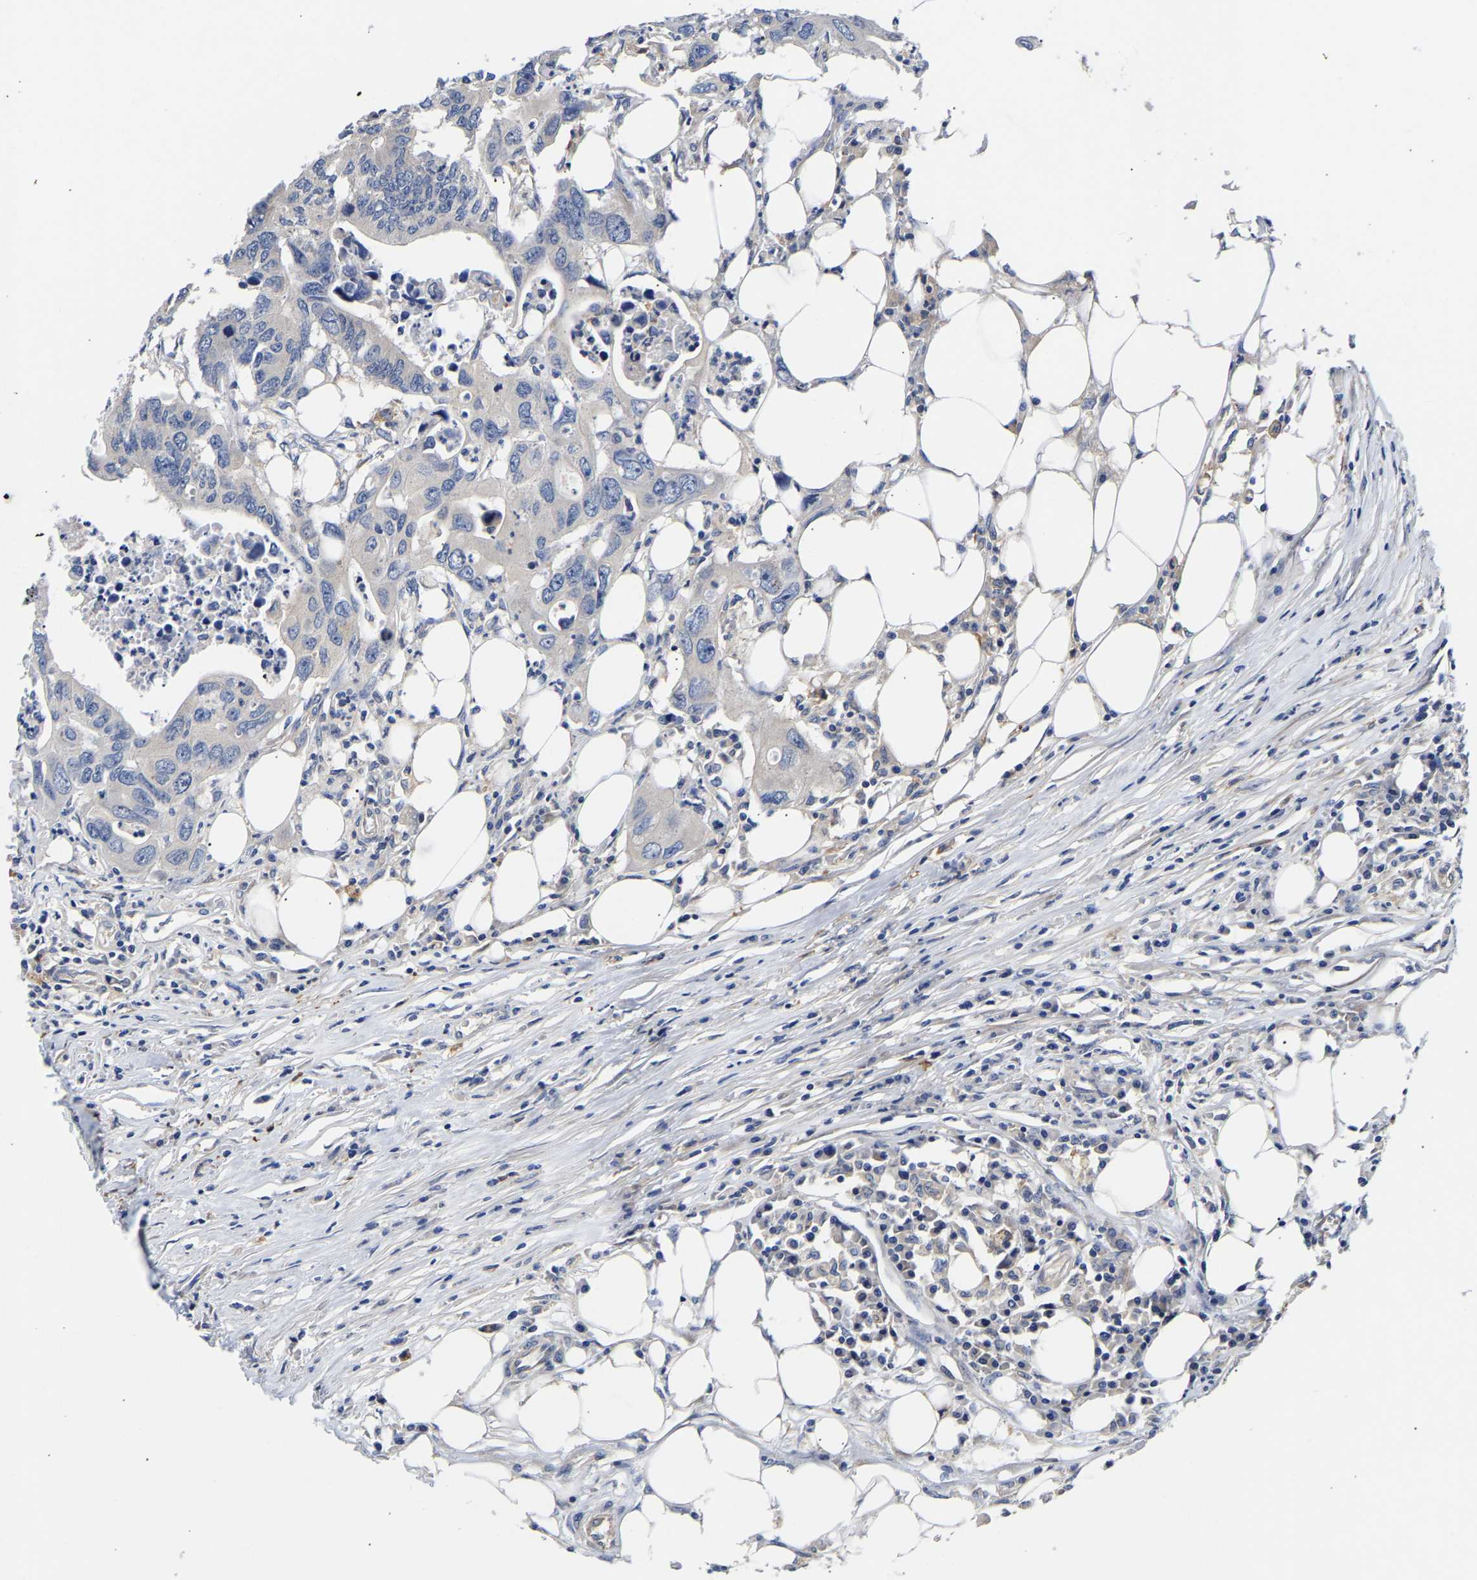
{"staining": {"intensity": "negative", "quantity": "none", "location": "none"}, "tissue": "colorectal cancer", "cell_type": "Tumor cells", "image_type": "cancer", "snomed": [{"axis": "morphology", "description": "Adenocarcinoma, NOS"}, {"axis": "topography", "description": "Colon"}], "caption": "The photomicrograph exhibits no staining of tumor cells in colorectal cancer.", "gene": "CCDC6", "patient": {"sex": "male", "age": 71}}